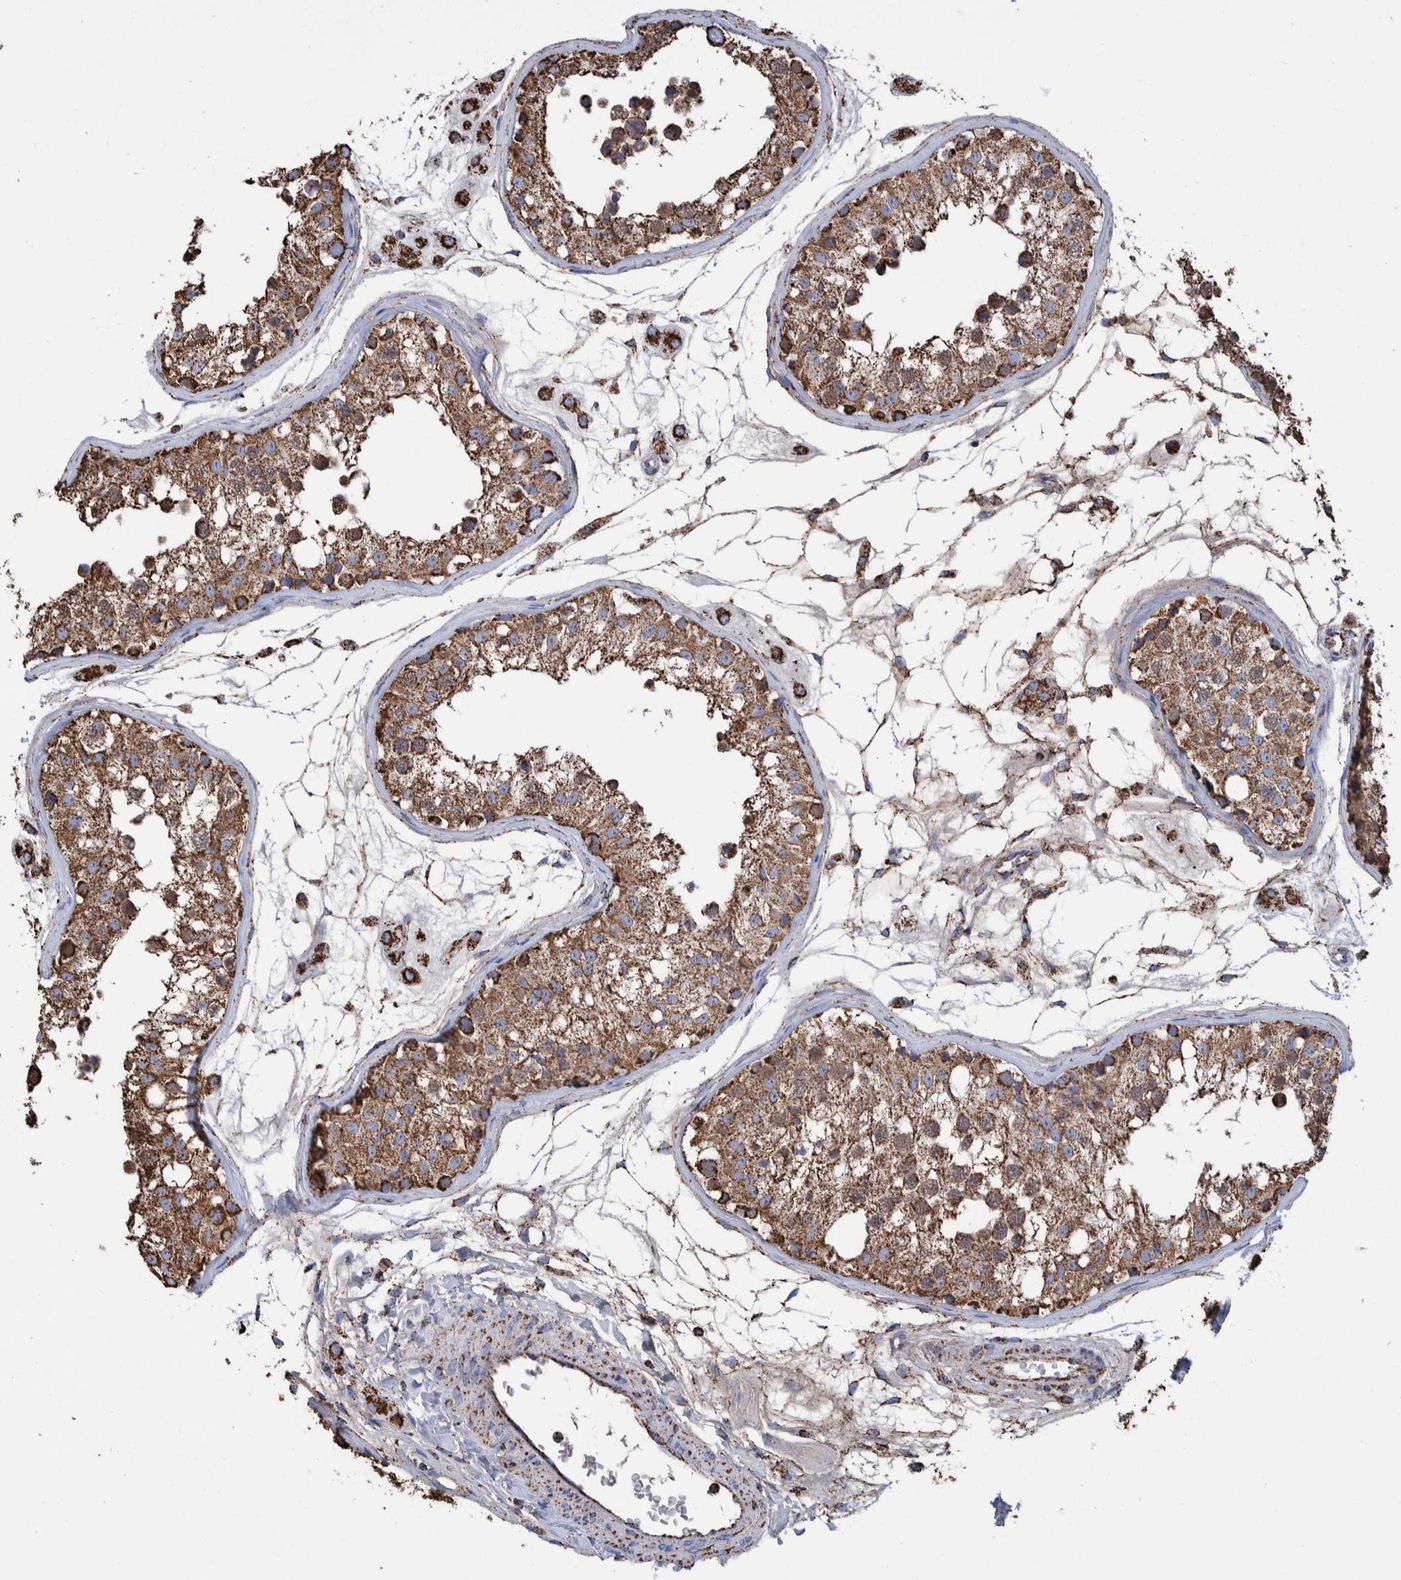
{"staining": {"intensity": "strong", "quantity": ">75%", "location": "cytoplasmic/membranous"}, "tissue": "testis", "cell_type": "Cells in seminiferous ducts", "image_type": "normal", "snomed": [{"axis": "morphology", "description": "Normal tissue, NOS"}, {"axis": "morphology", "description": "Adenocarcinoma, metastatic, NOS"}, {"axis": "topography", "description": "Testis"}], "caption": "A brown stain shows strong cytoplasmic/membranous staining of a protein in cells in seminiferous ducts of normal testis. The staining was performed using DAB to visualize the protein expression in brown, while the nuclei were stained in blue with hematoxylin (Magnification: 20x).", "gene": "VPS26C", "patient": {"sex": "male", "age": 26}}